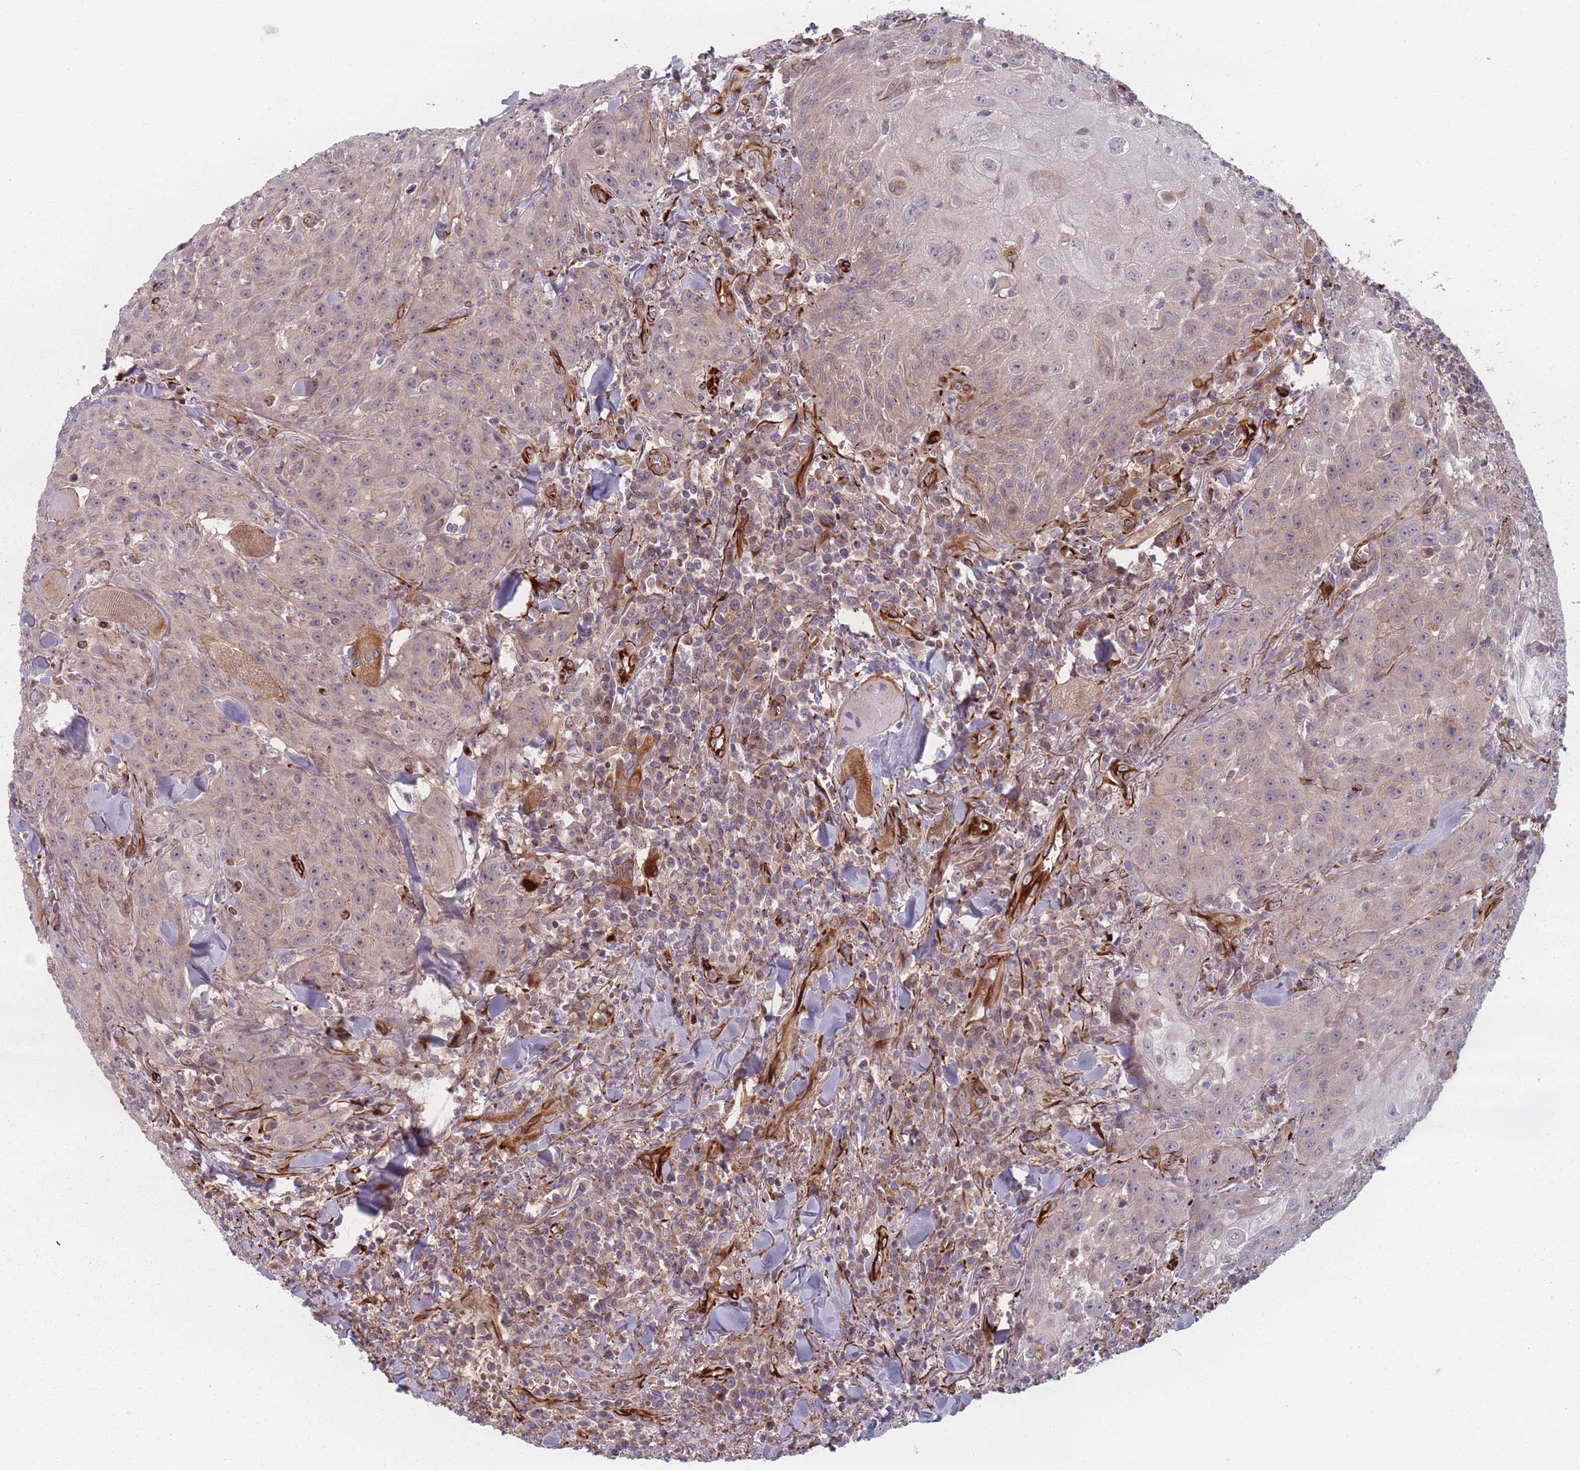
{"staining": {"intensity": "weak", "quantity": "<25%", "location": "cytoplasmic/membranous"}, "tissue": "head and neck cancer", "cell_type": "Tumor cells", "image_type": "cancer", "snomed": [{"axis": "morphology", "description": "Normal tissue, NOS"}, {"axis": "morphology", "description": "Squamous cell carcinoma, NOS"}, {"axis": "topography", "description": "Oral tissue"}, {"axis": "topography", "description": "Head-Neck"}], "caption": "The IHC micrograph has no significant expression in tumor cells of head and neck cancer (squamous cell carcinoma) tissue.", "gene": "EEF1AKMT2", "patient": {"sex": "female", "age": 70}}